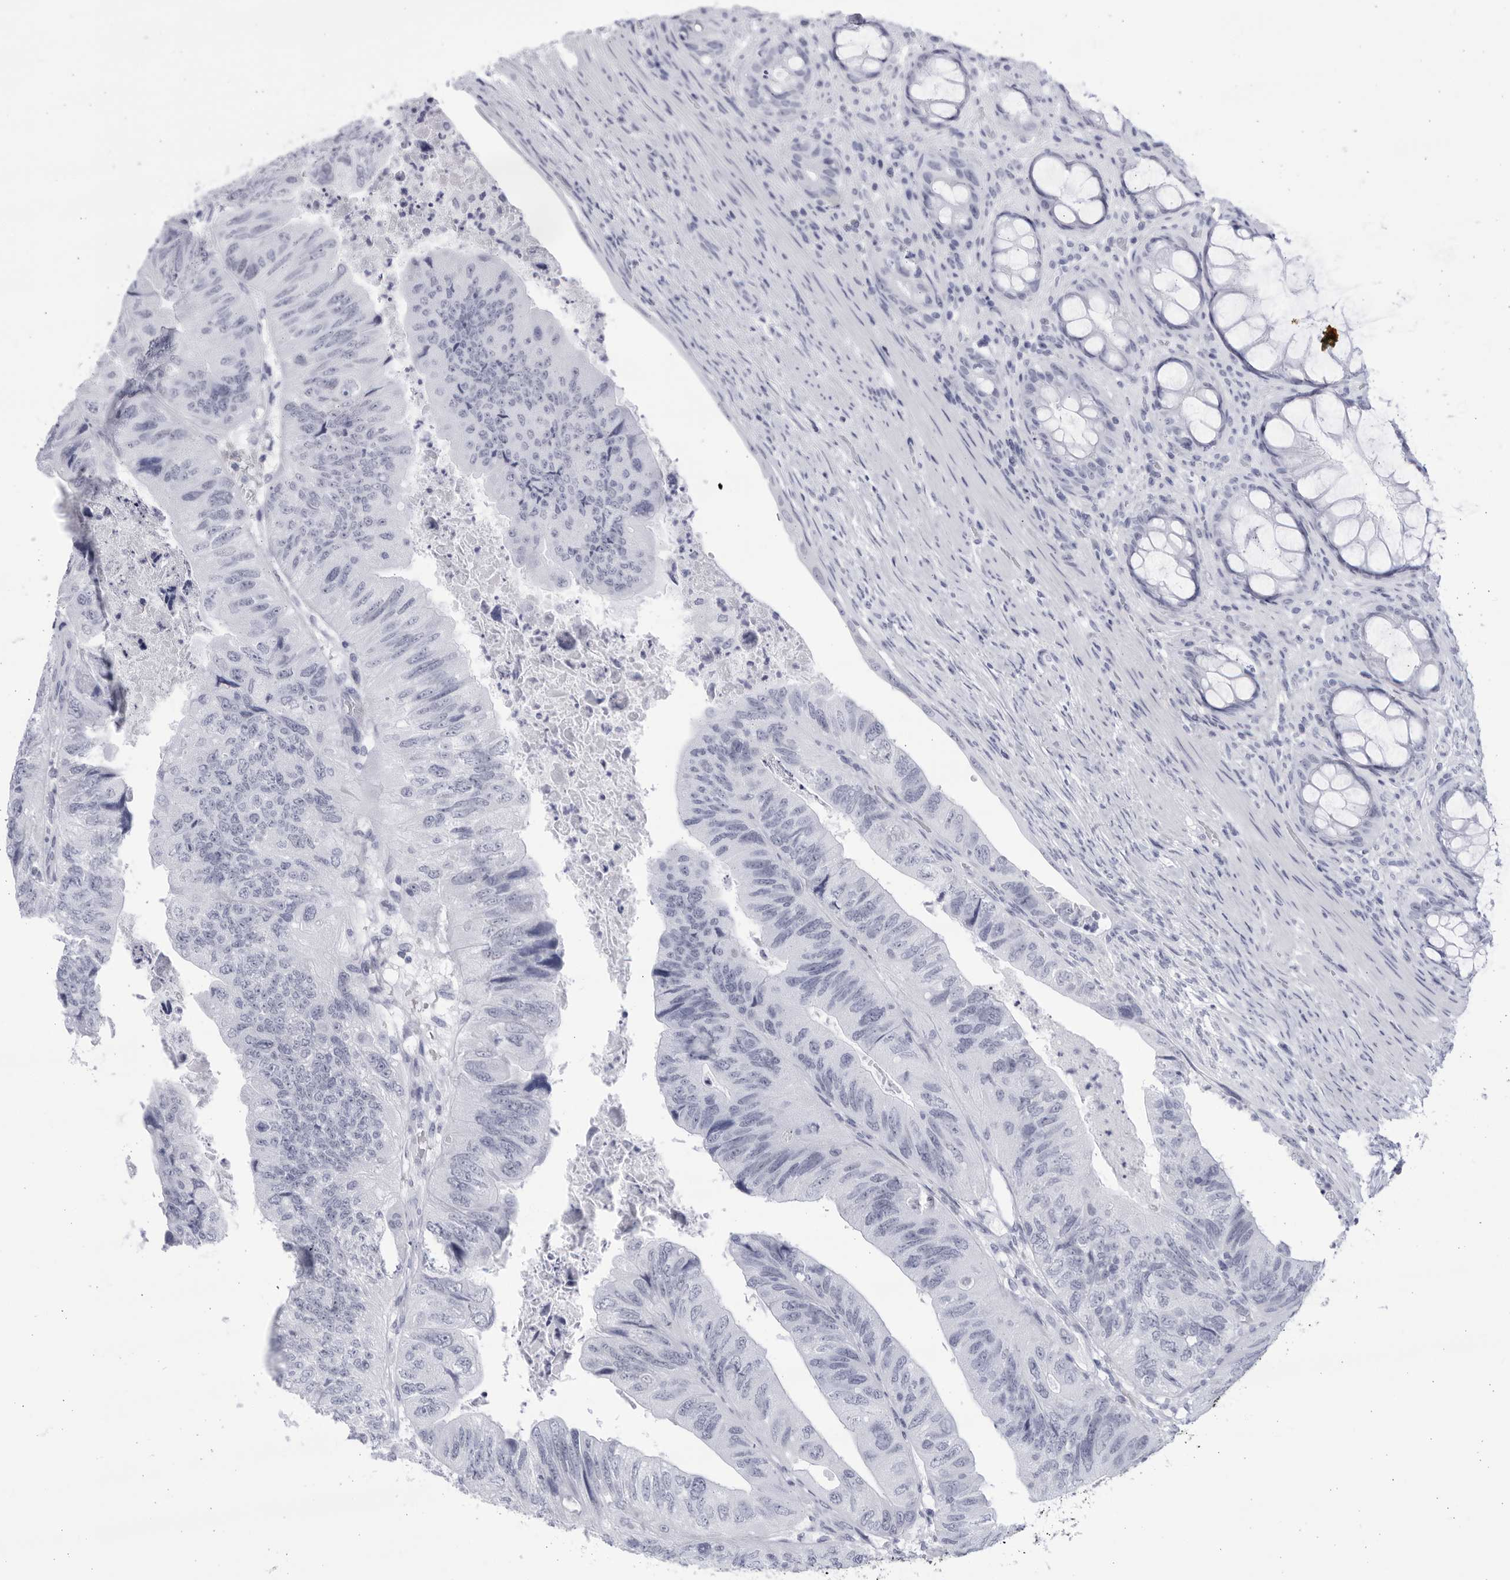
{"staining": {"intensity": "negative", "quantity": "none", "location": "none"}, "tissue": "colorectal cancer", "cell_type": "Tumor cells", "image_type": "cancer", "snomed": [{"axis": "morphology", "description": "Adenocarcinoma, NOS"}, {"axis": "topography", "description": "Rectum"}], "caption": "Human colorectal adenocarcinoma stained for a protein using immunohistochemistry shows no expression in tumor cells.", "gene": "CCDC181", "patient": {"sex": "male", "age": 63}}